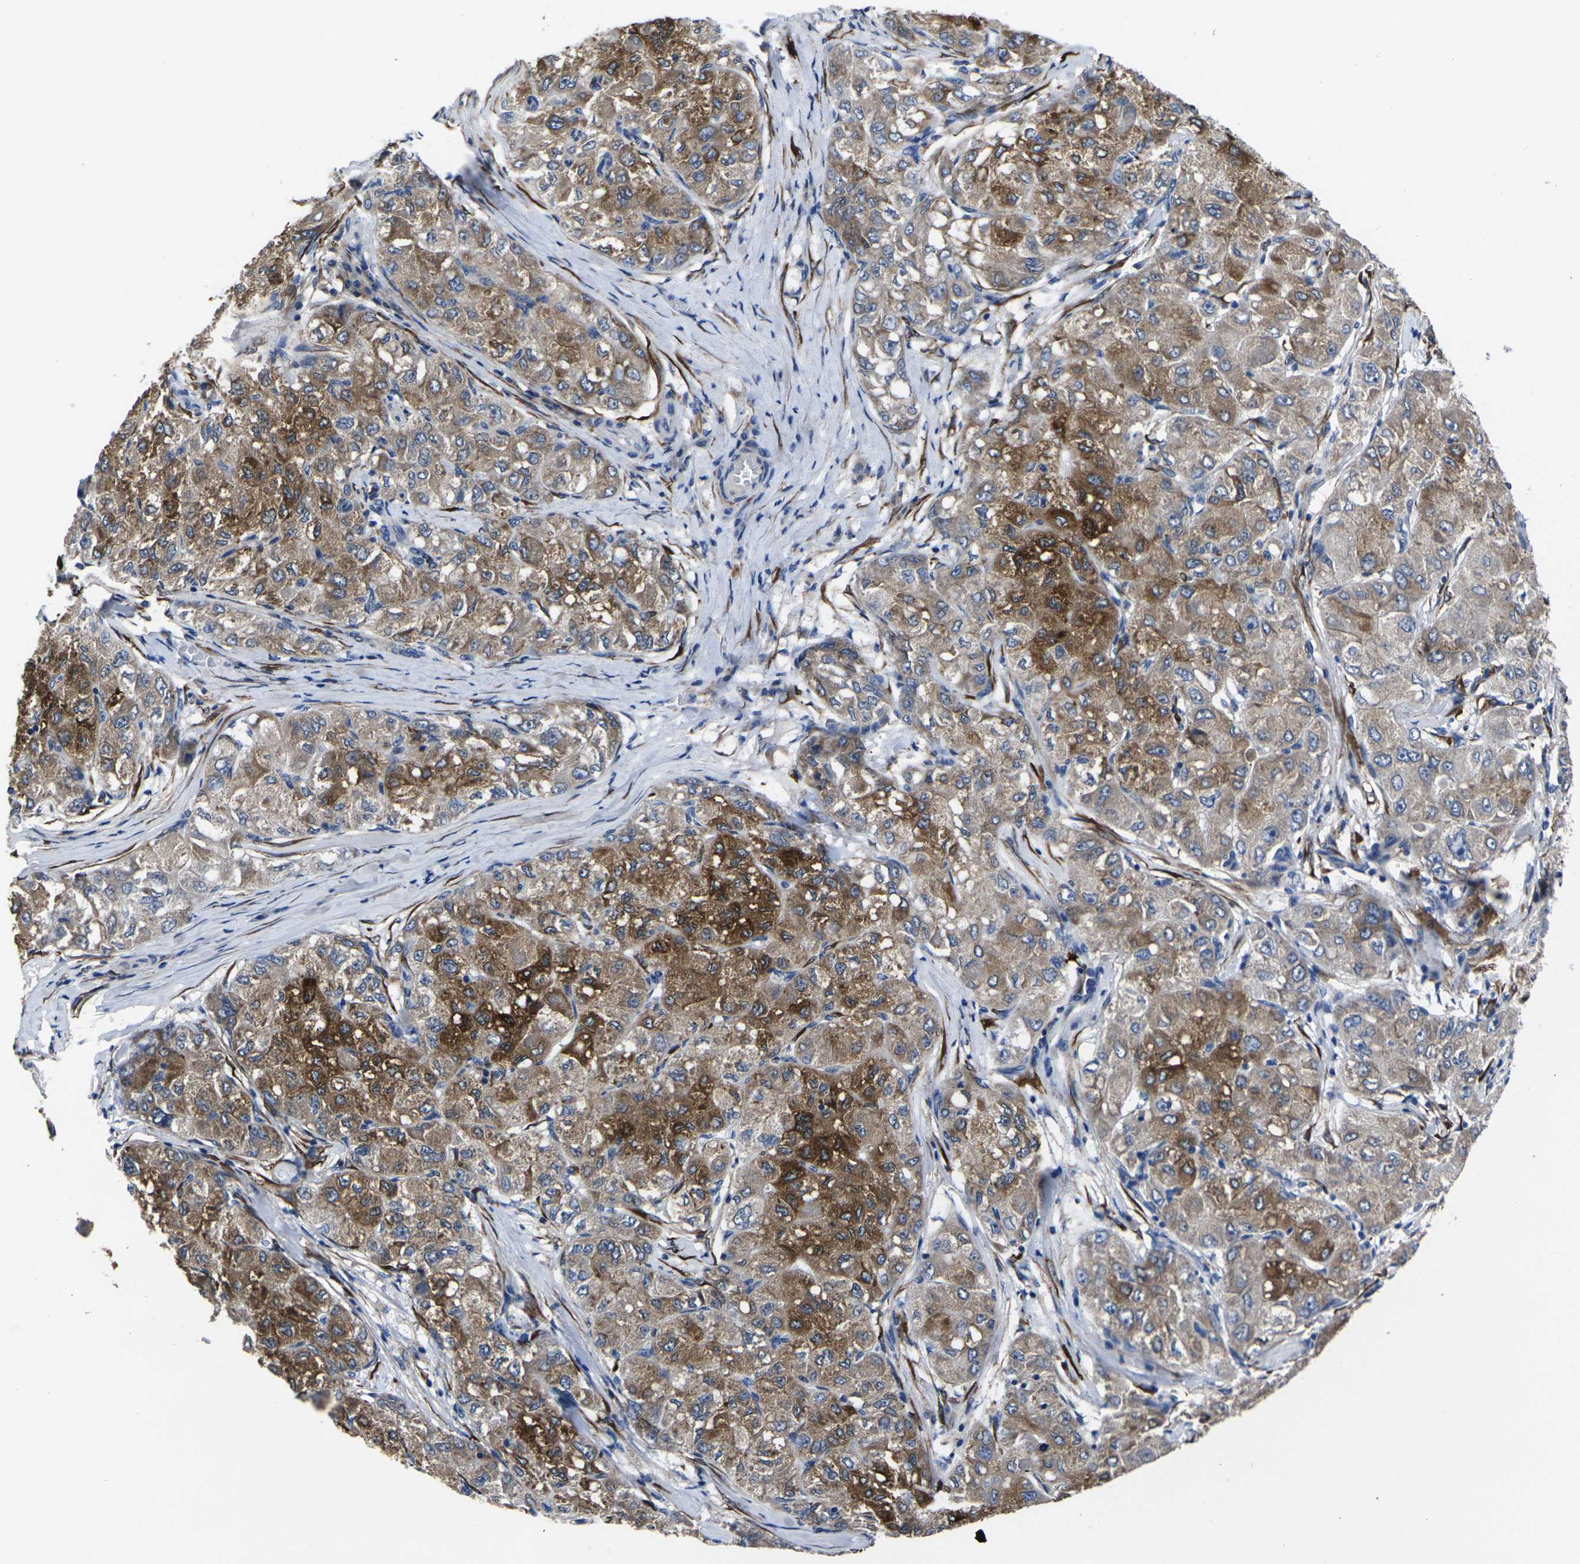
{"staining": {"intensity": "moderate", "quantity": ">75%", "location": "cytoplasmic/membranous"}, "tissue": "liver cancer", "cell_type": "Tumor cells", "image_type": "cancer", "snomed": [{"axis": "morphology", "description": "Carcinoma, Hepatocellular, NOS"}, {"axis": "topography", "description": "Liver"}], "caption": "There is medium levels of moderate cytoplasmic/membranous staining in tumor cells of hepatocellular carcinoma (liver), as demonstrated by immunohistochemical staining (brown color).", "gene": "CYP2C8", "patient": {"sex": "male", "age": 80}}